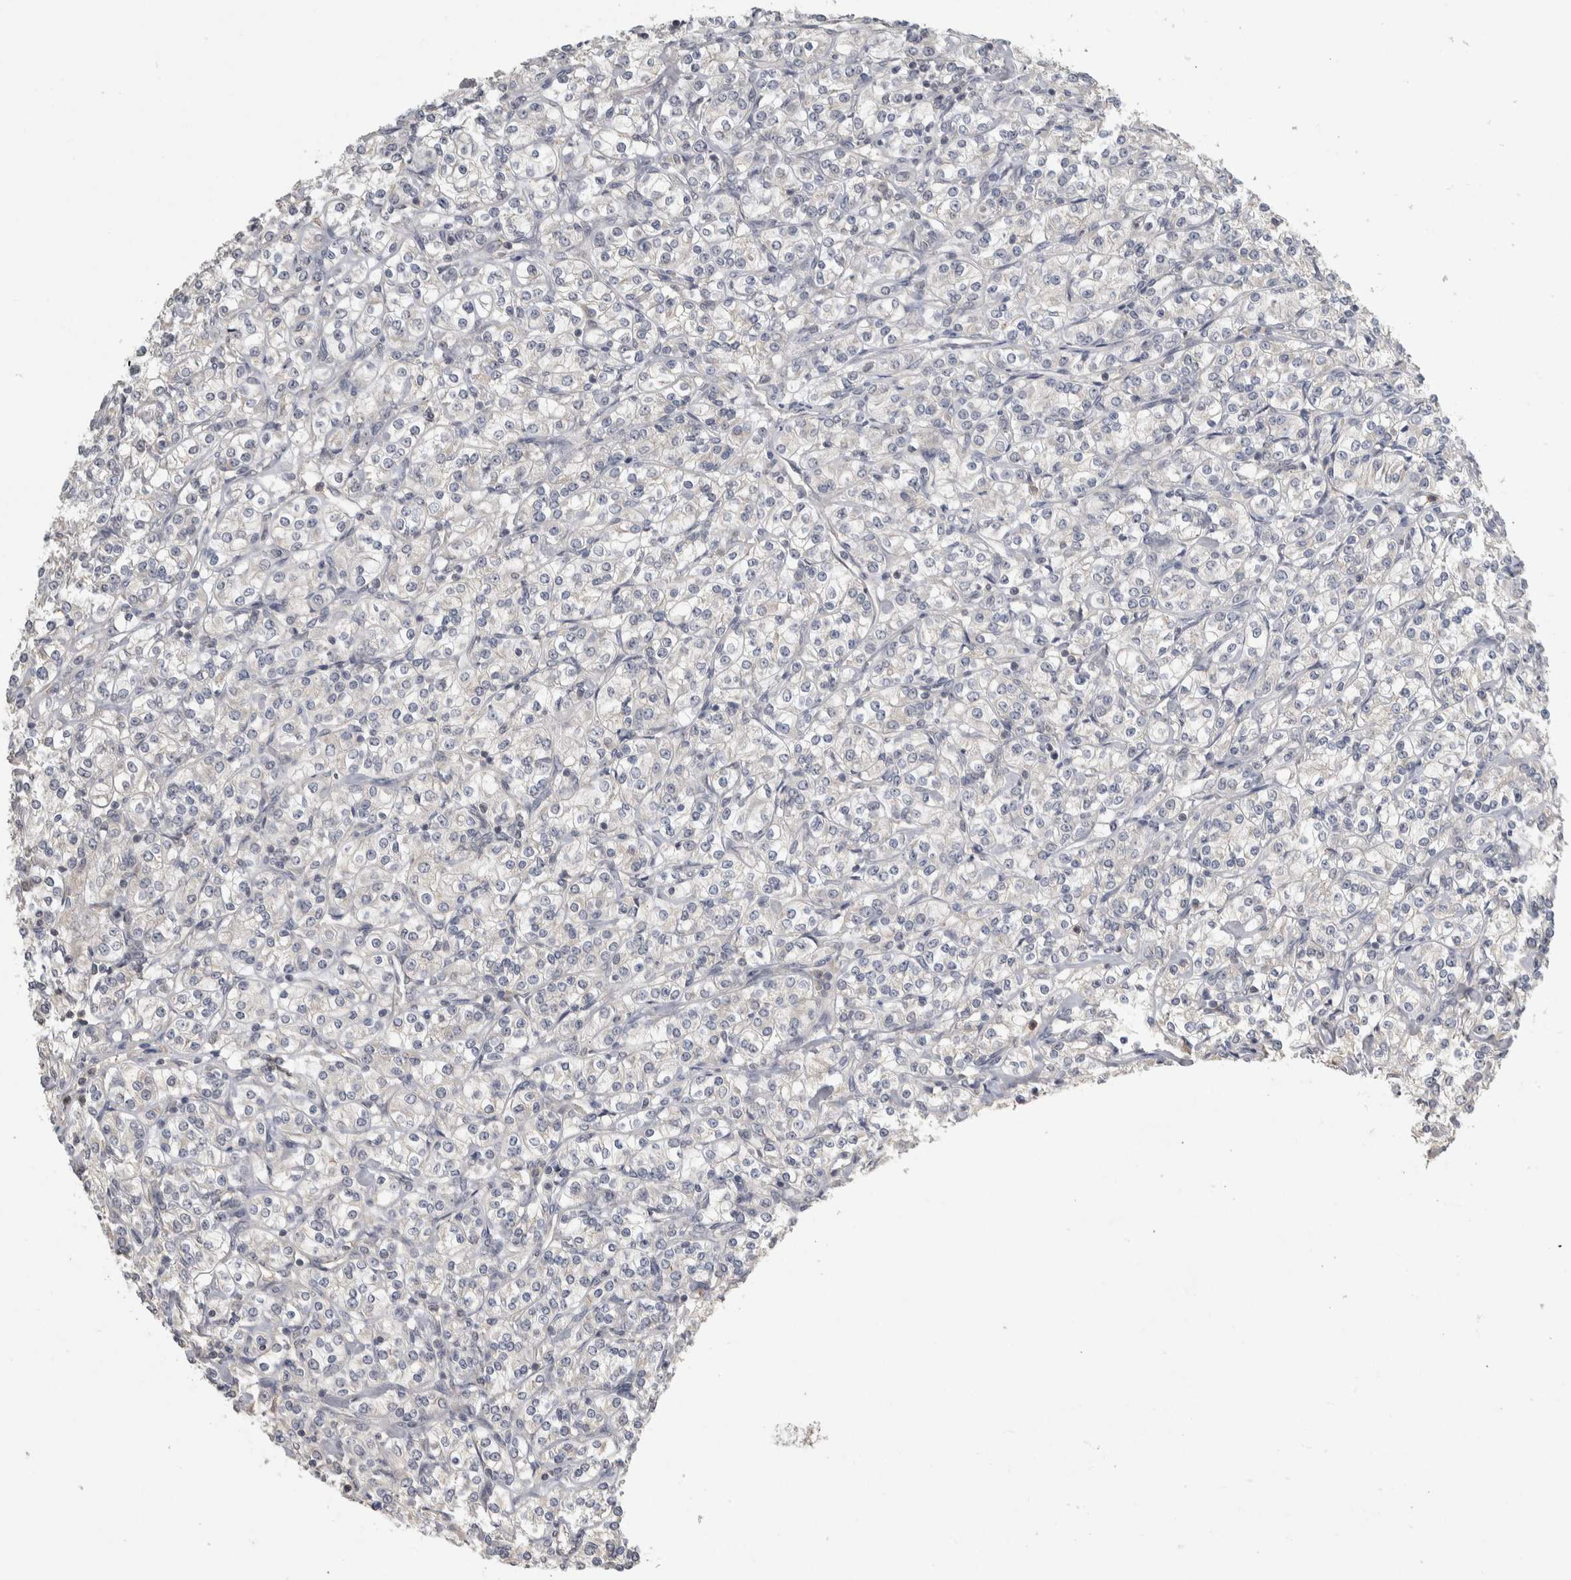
{"staining": {"intensity": "negative", "quantity": "none", "location": "none"}, "tissue": "renal cancer", "cell_type": "Tumor cells", "image_type": "cancer", "snomed": [{"axis": "morphology", "description": "Adenocarcinoma, NOS"}, {"axis": "topography", "description": "Kidney"}], "caption": "Tumor cells are negative for protein expression in human renal cancer (adenocarcinoma).", "gene": "EIF3H", "patient": {"sex": "male", "age": 77}}